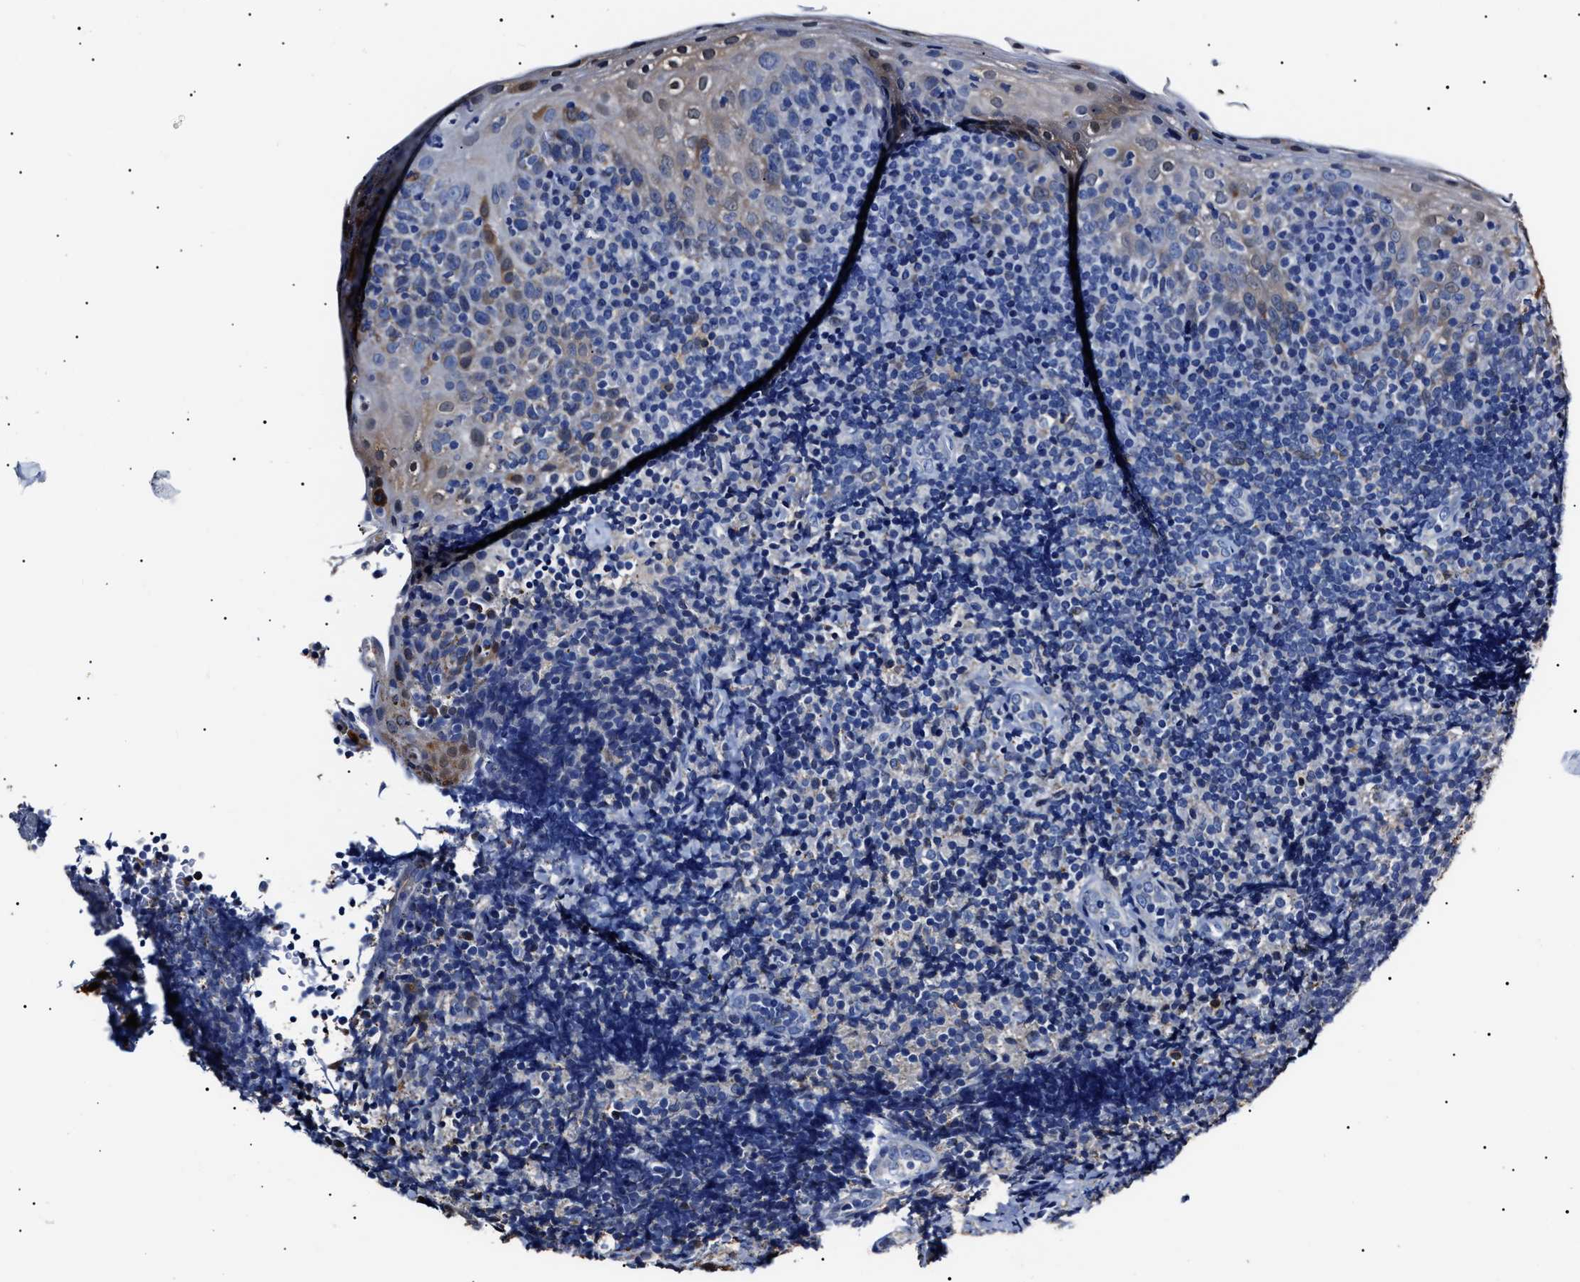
{"staining": {"intensity": "moderate", "quantity": "<25%", "location": "cytoplasmic/membranous"}, "tissue": "tonsil", "cell_type": "Germinal center cells", "image_type": "normal", "snomed": [{"axis": "morphology", "description": "Normal tissue, NOS"}, {"axis": "topography", "description": "Tonsil"}], "caption": "The photomicrograph displays immunohistochemical staining of normal tonsil. There is moderate cytoplasmic/membranous positivity is seen in approximately <25% of germinal center cells.", "gene": "ALDH1A1", "patient": {"sex": "male", "age": 37}}